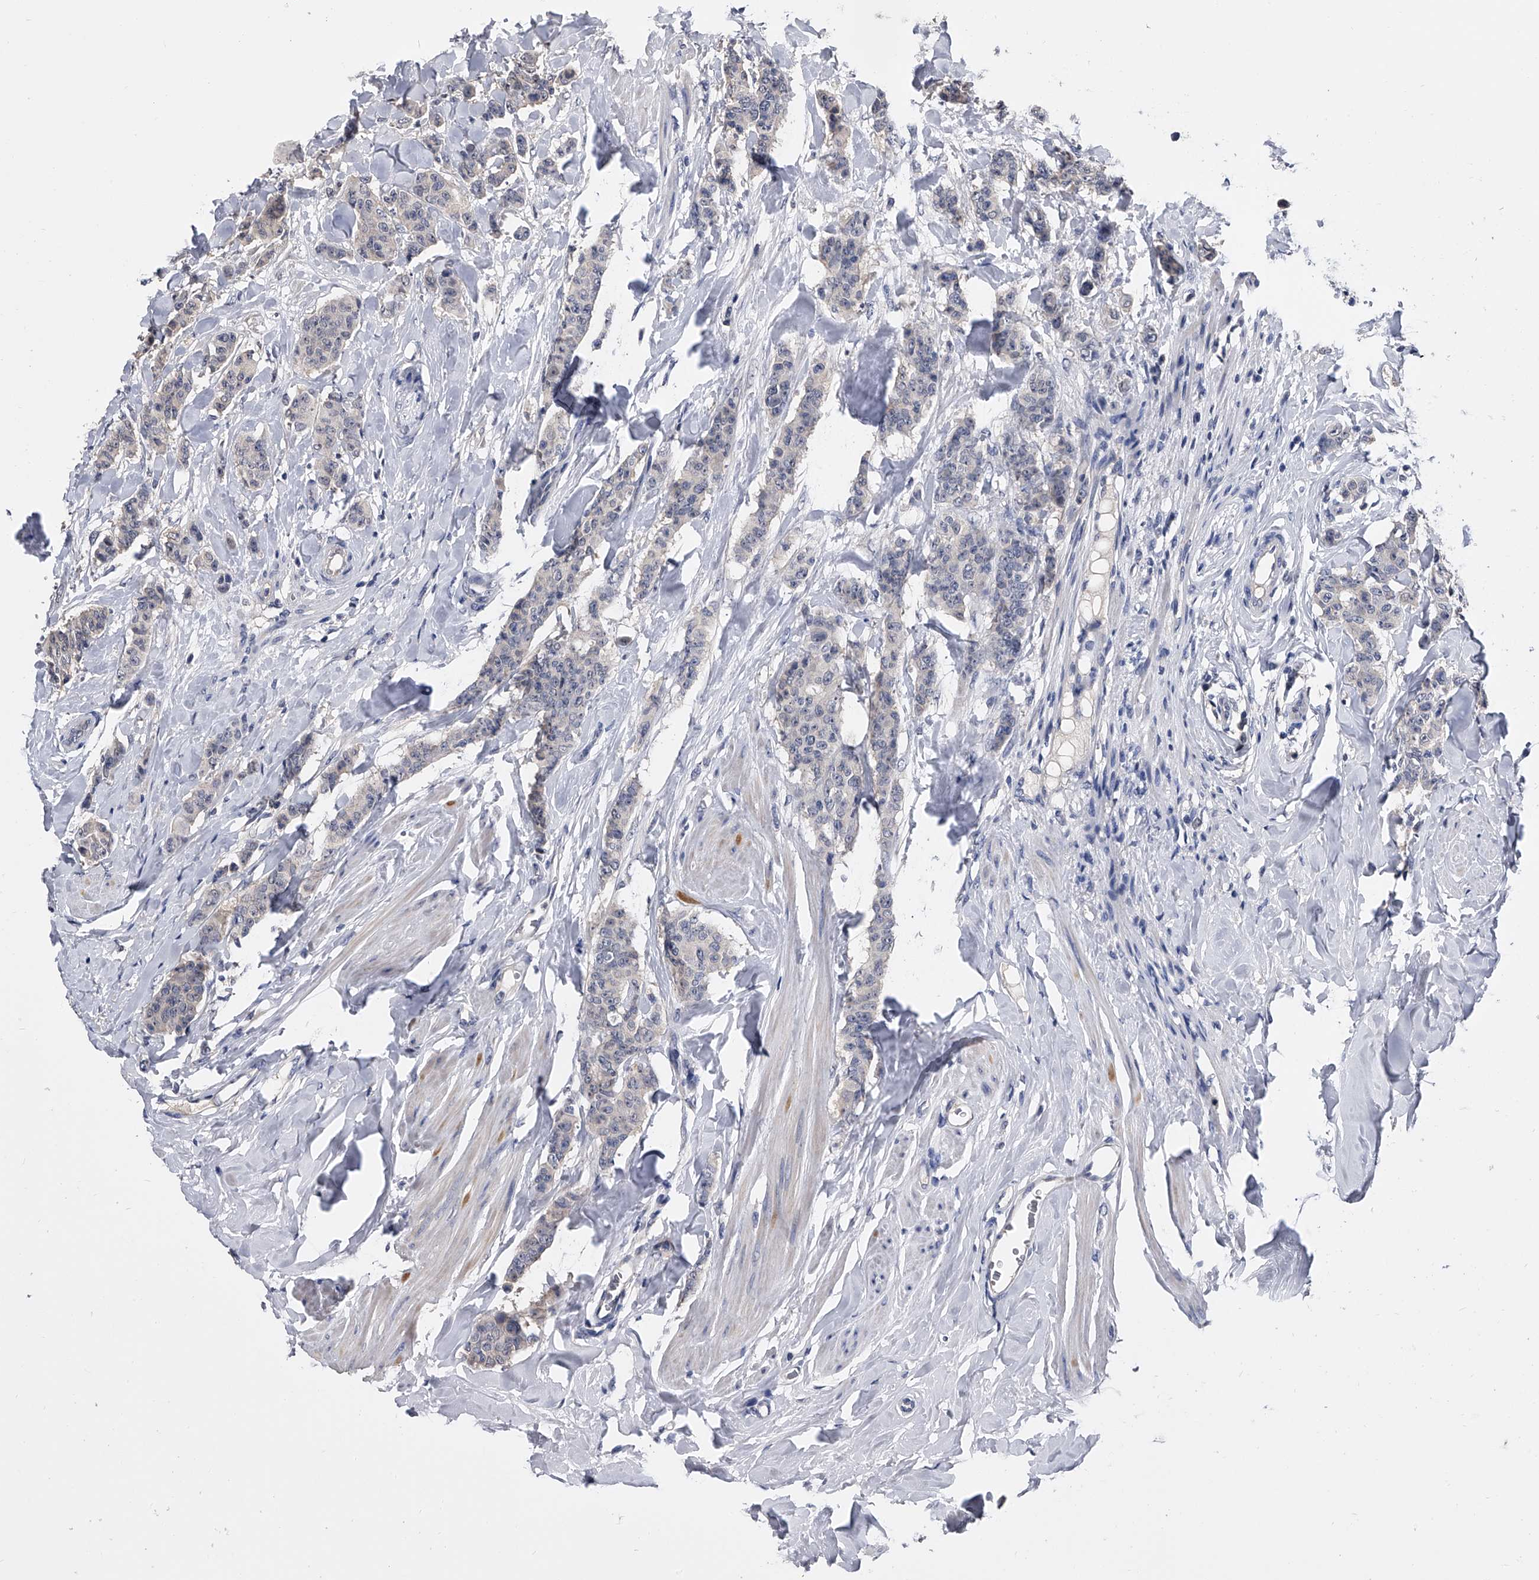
{"staining": {"intensity": "negative", "quantity": "none", "location": "none"}, "tissue": "breast cancer", "cell_type": "Tumor cells", "image_type": "cancer", "snomed": [{"axis": "morphology", "description": "Duct carcinoma"}, {"axis": "topography", "description": "Breast"}], "caption": "A micrograph of breast intraductal carcinoma stained for a protein shows no brown staining in tumor cells. (DAB (3,3'-diaminobenzidine) immunohistochemistry (IHC) with hematoxylin counter stain).", "gene": "EFCAB7", "patient": {"sex": "female", "age": 40}}